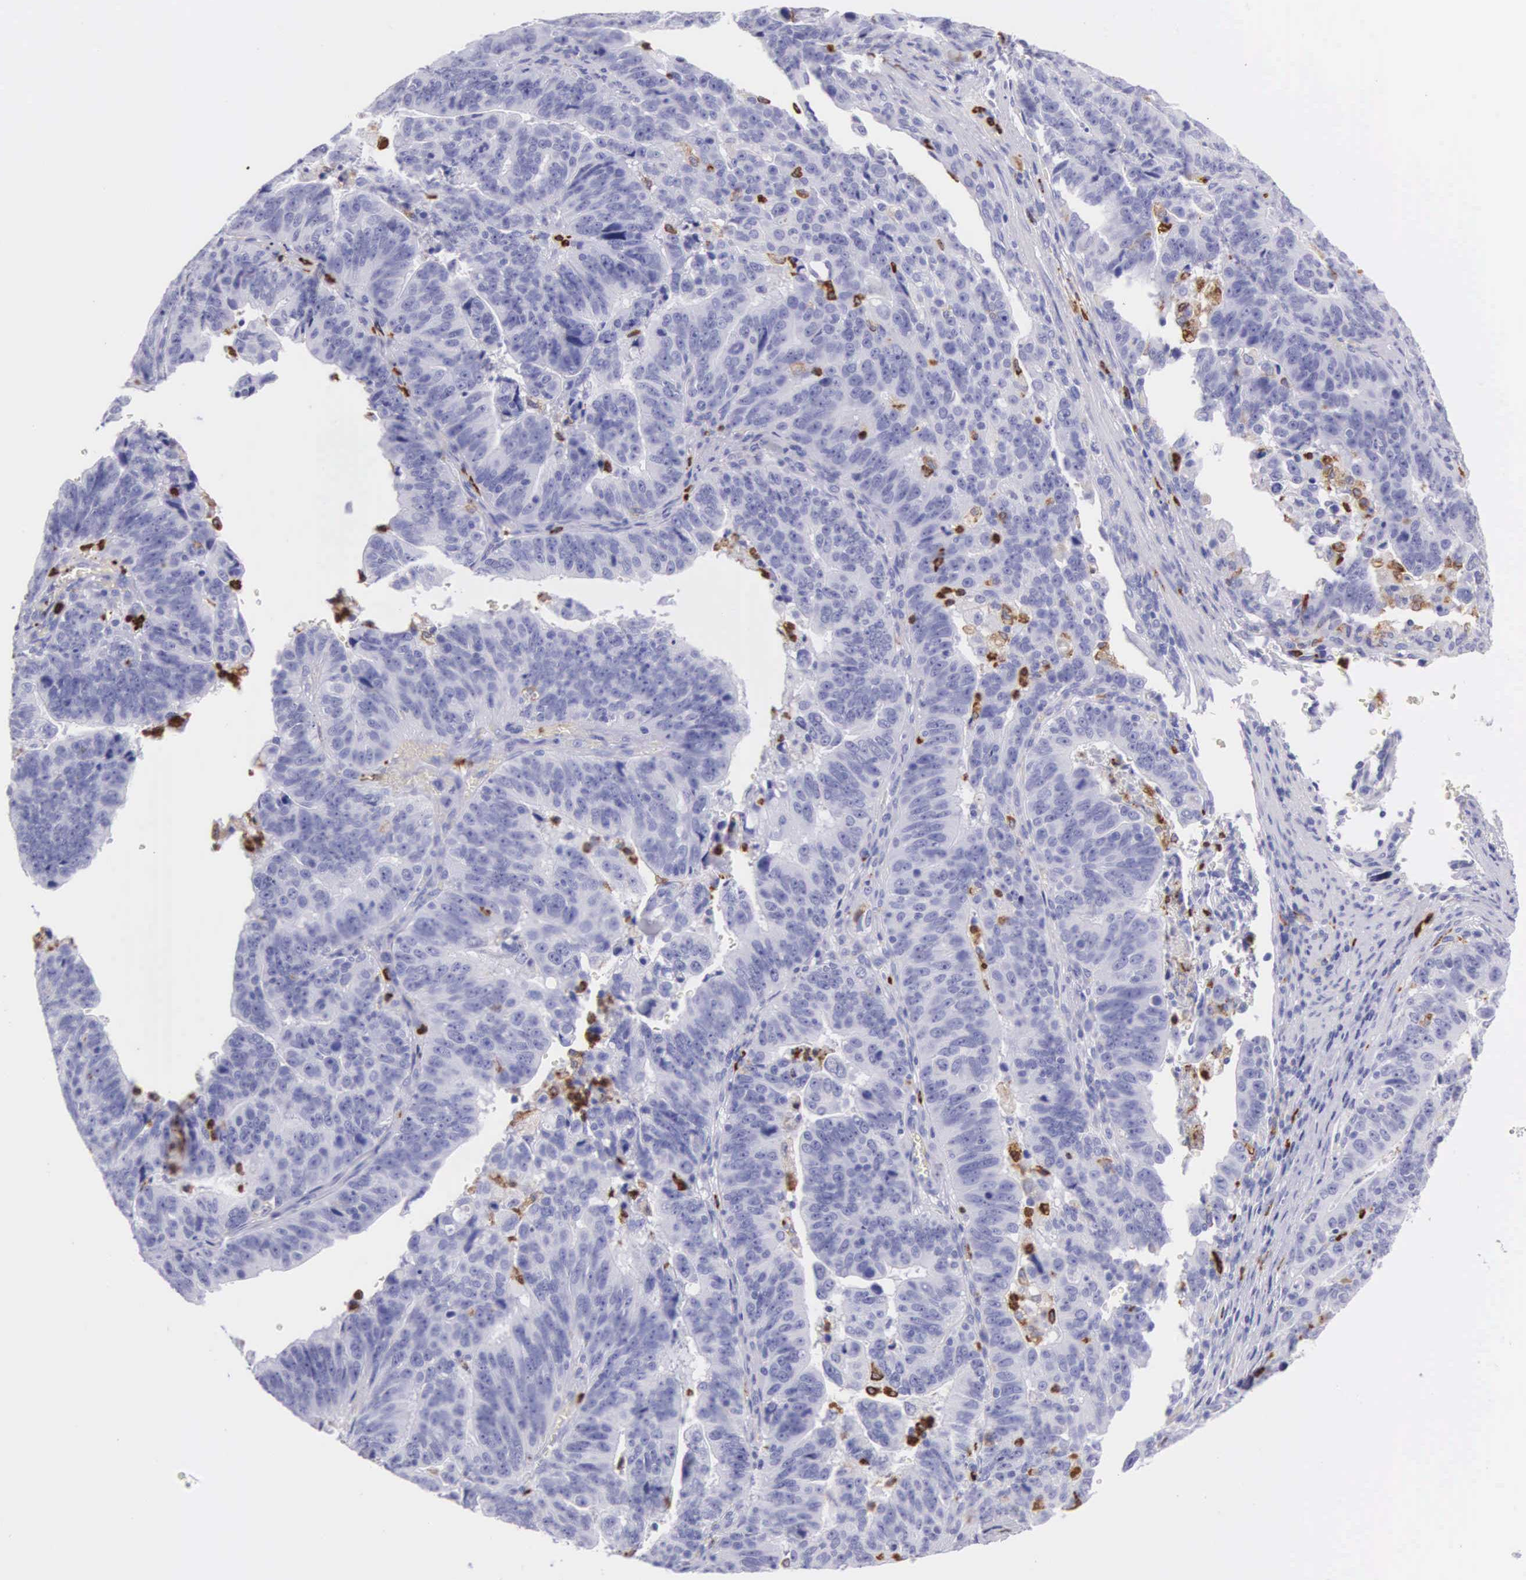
{"staining": {"intensity": "negative", "quantity": "none", "location": "none"}, "tissue": "stomach cancer", "cell_type": "Tumor cells", "image_type": "cancer", "snomed": [{"axis": "morphology", "description": "Adenocarcinoma, NOS"}, {"axis": "topography", "description": "Stomach, upper"}], "caption": "The immunohistochemistry (IHC) image has no significant positivity in tumor cells of stomach adenocarcinoma tissue.", "gene": "FCN1", "patient": {"sex": "female", "age": 50}}